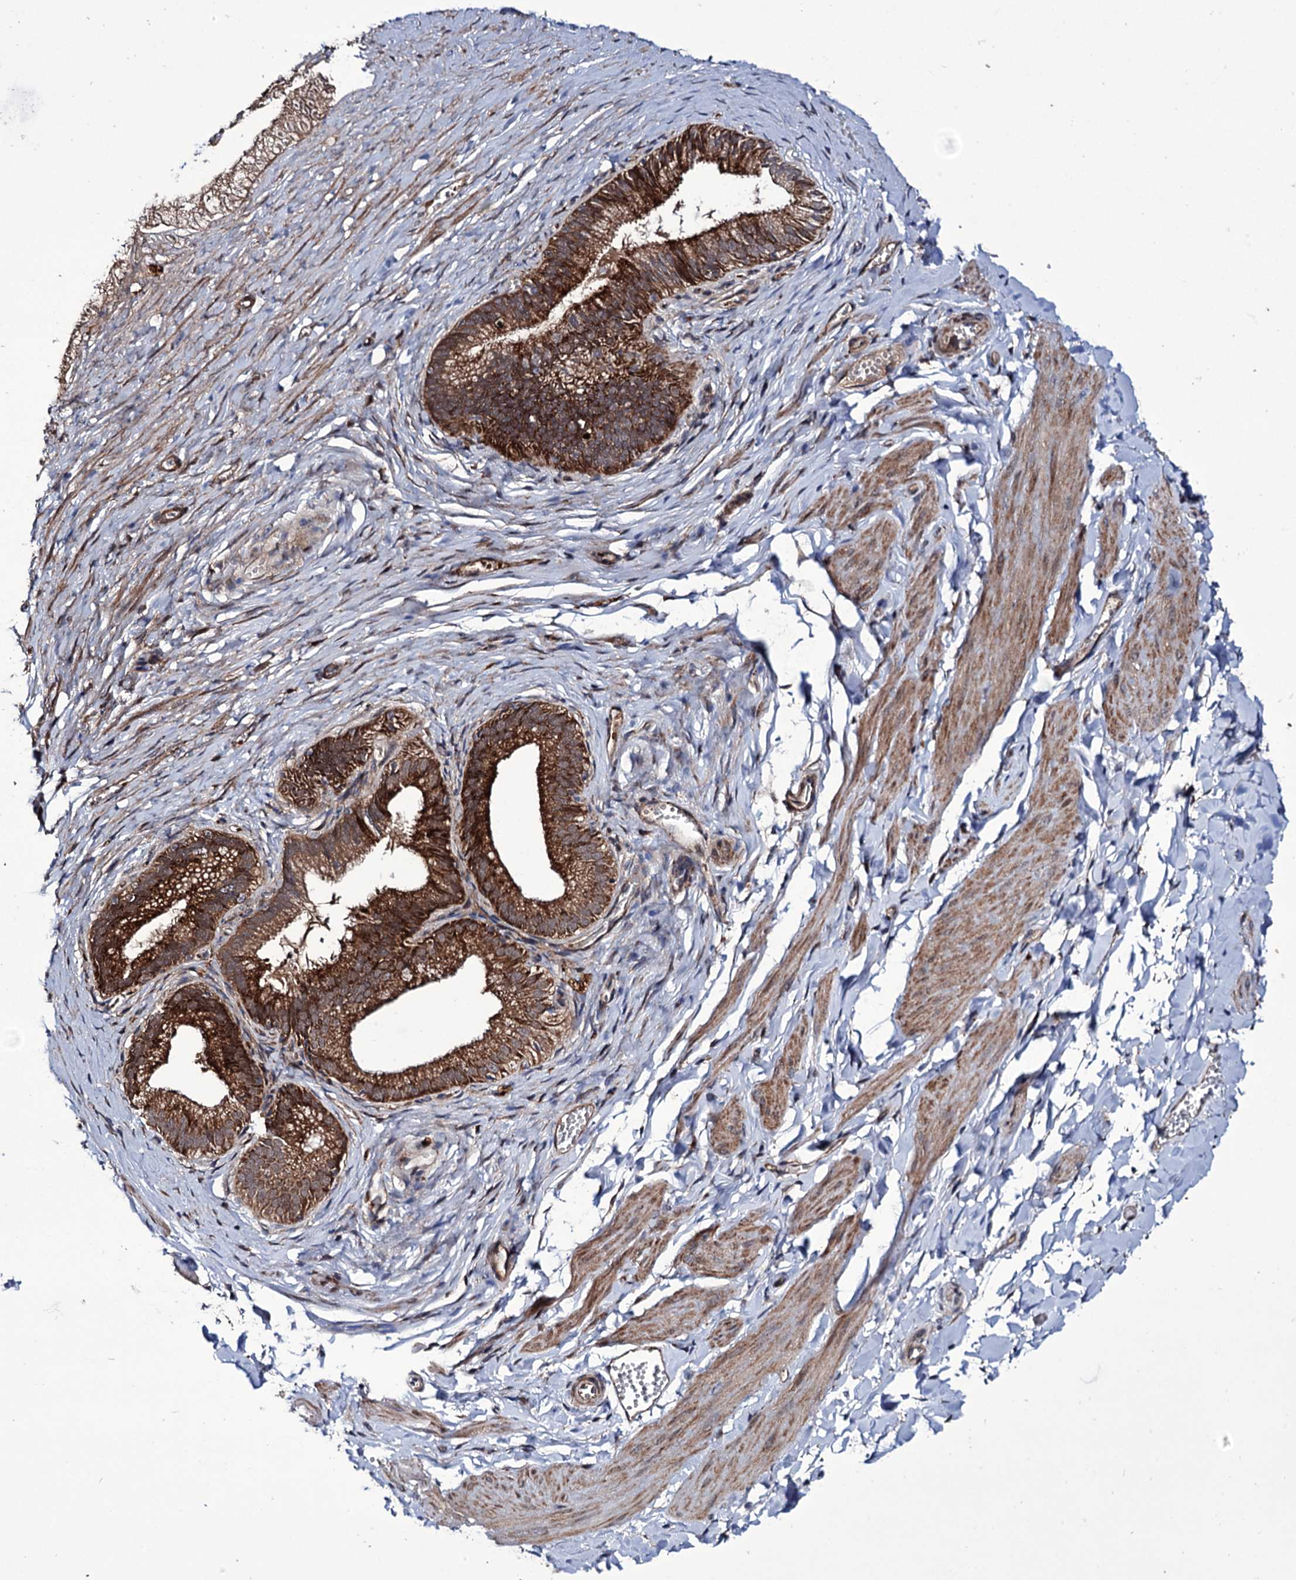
{"staining": {"intensity": "weak", "quantity": "25%-75%", "location": "cytoplasmic/membranous,nuclear"}, "tissue": "adipose tissue", "cell_type": "Adipocytes", "image_type": "normal", "snomed": [{"axis": "morphology", "description": "Normal tissue, NOS"}, {"axis": "topography", "description": "Gallbladder"}, {"axis": "topography", "description": "Peripheral nerve tissue"}], "caption": "A low amount of weak cytoplasmic/membranous,nuclear staining is present in about 25%-75% of adipocytes in benign adipose tissue.", "gene": "TUBGCP5", "patient": {"sex": "male", "age": 38}}